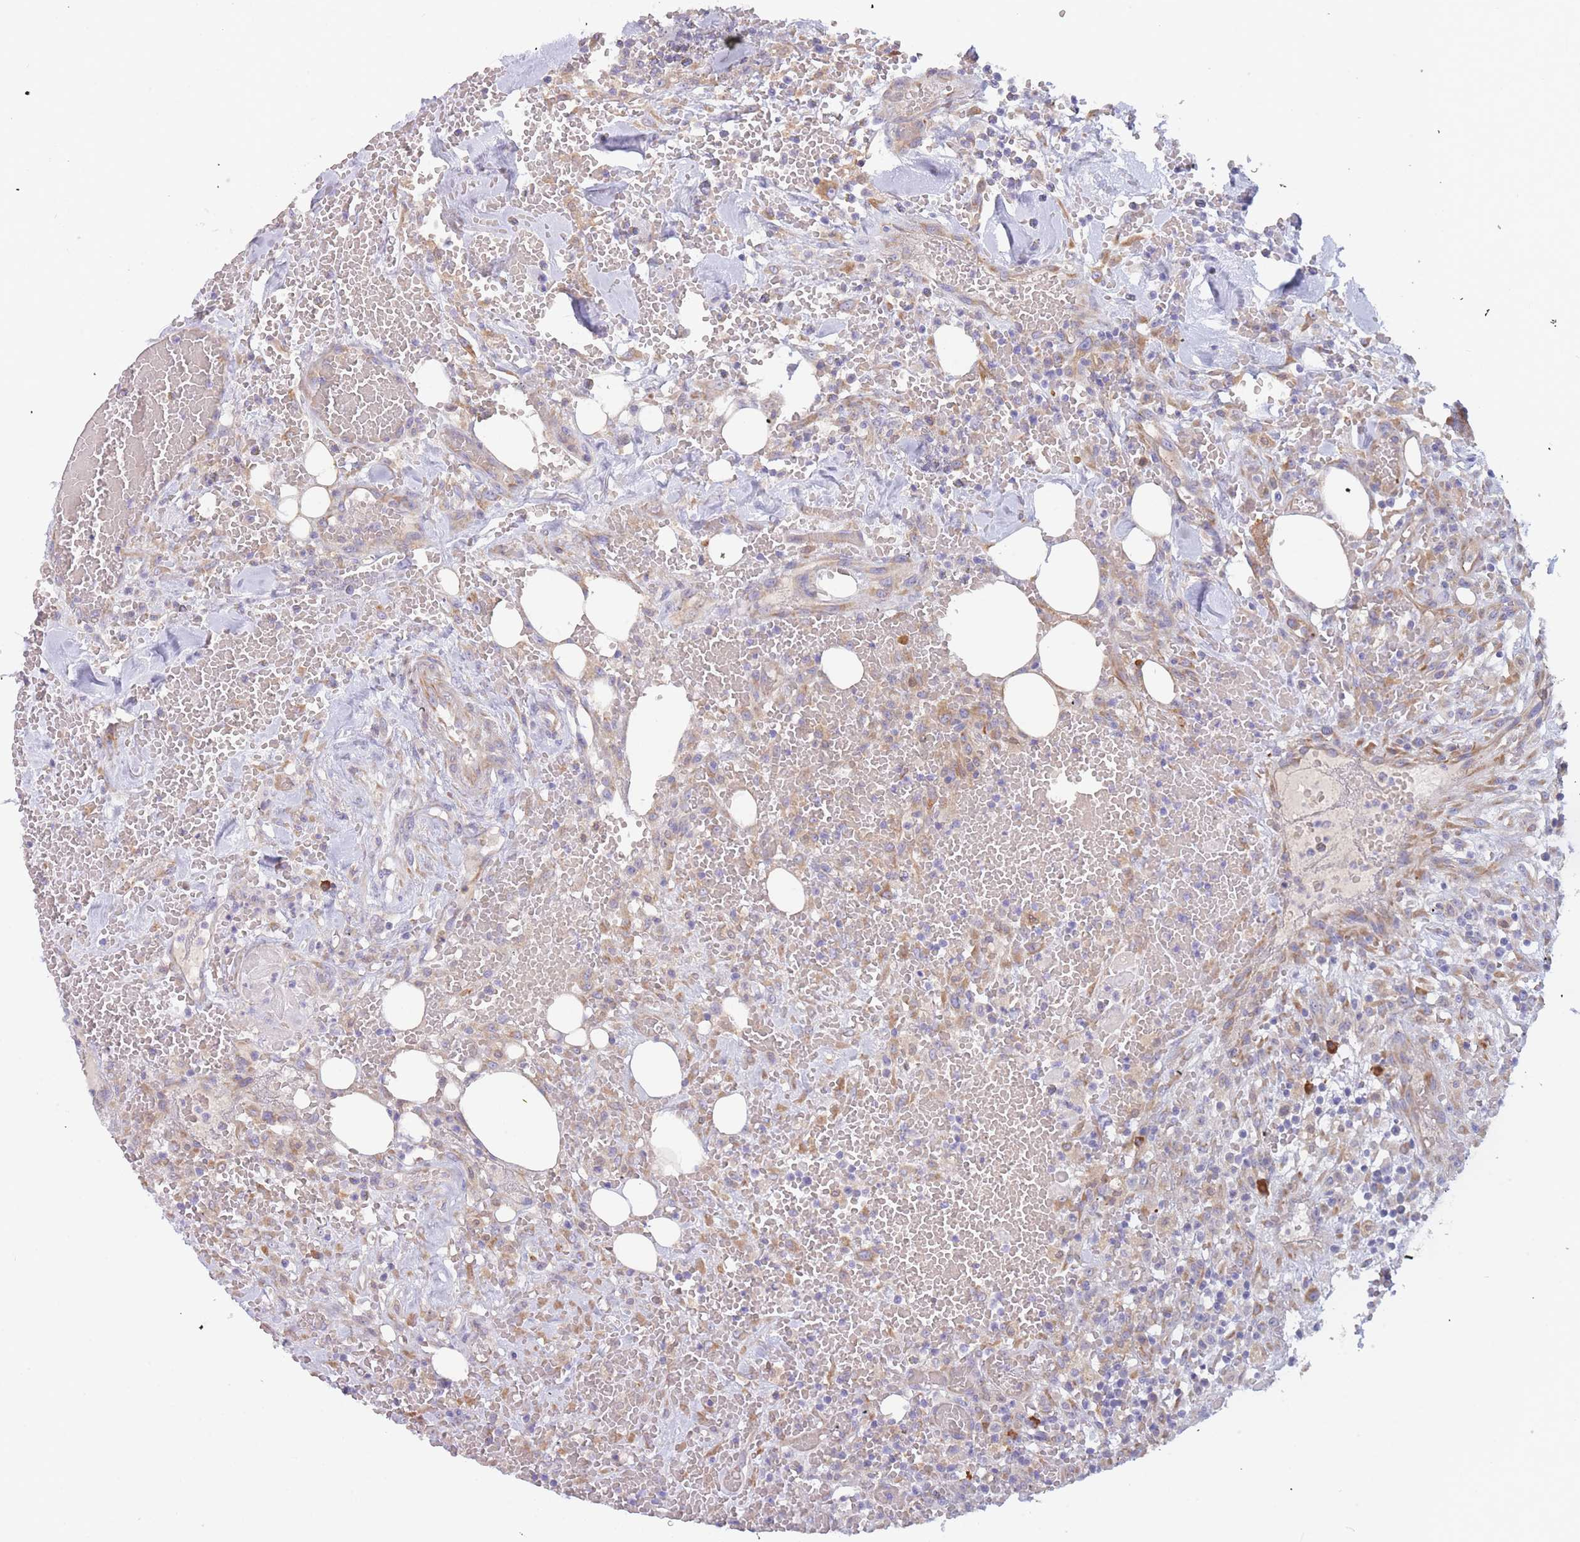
{"staining": {"intensity": "weak", "quantity": "25%-75%", "location": "cytoplasmic/membranous"}, "tissue": "head and neck cancer", "cell_type": "Tumor cells", "image_type": "cancer", "snomed": [{"axis": "morphology", "description": "Squamous cell carcinoma, NOS"}, {"axis": "topography", "description": "Head-Neck"}], "caption": "Human head and neck cancer stained with a brown dye demonstrates weak cytoplasmic/membranous positive expression in approximately 25%-75% of tumor cells.", "gene": "SLC35E4", "patient": {"sex": "male", "age": 81}}